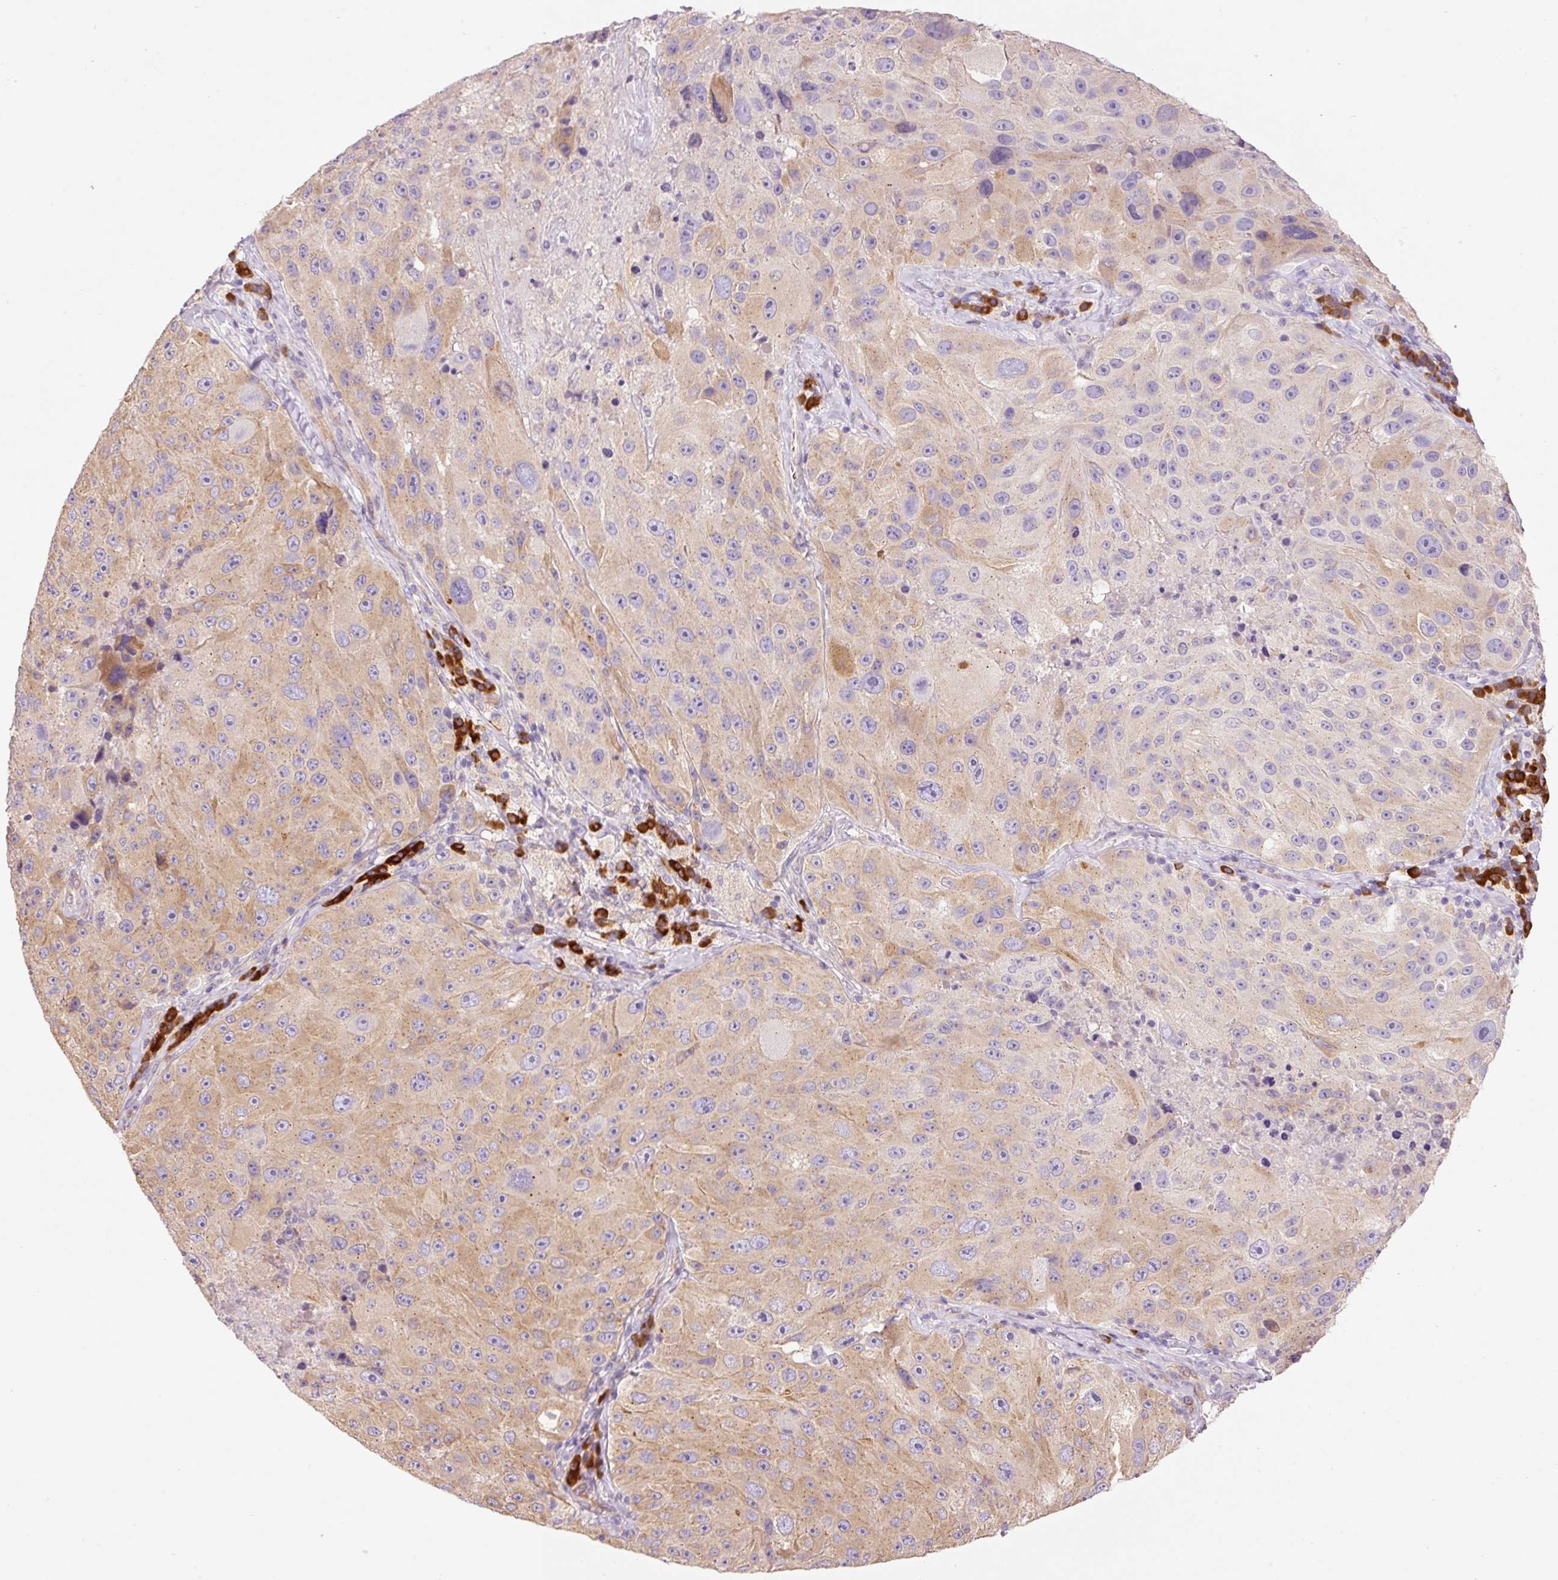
{"staining": {"intensity": "moderate", "quantity": "25%-75%", "location": "cytoplasmic/membranous"}, "tissue": "melanoma", "cell_type": "Tumor cells", "image_type": "cancer", "snomed": [{"axis": "morphology", "description": "Malignant melanoma, Metastatic site"}, {"axis": "topography", "description": "Lymph node"}], "caption": "Malignant melanoma (metastatic site) stained with a brown dye displays moderate cytoplasmic/membranous positive expression in about 25%-75% of tumor cells.", "gene": "PNPLA5", "patient": {"sex": "male", "age": 62}}